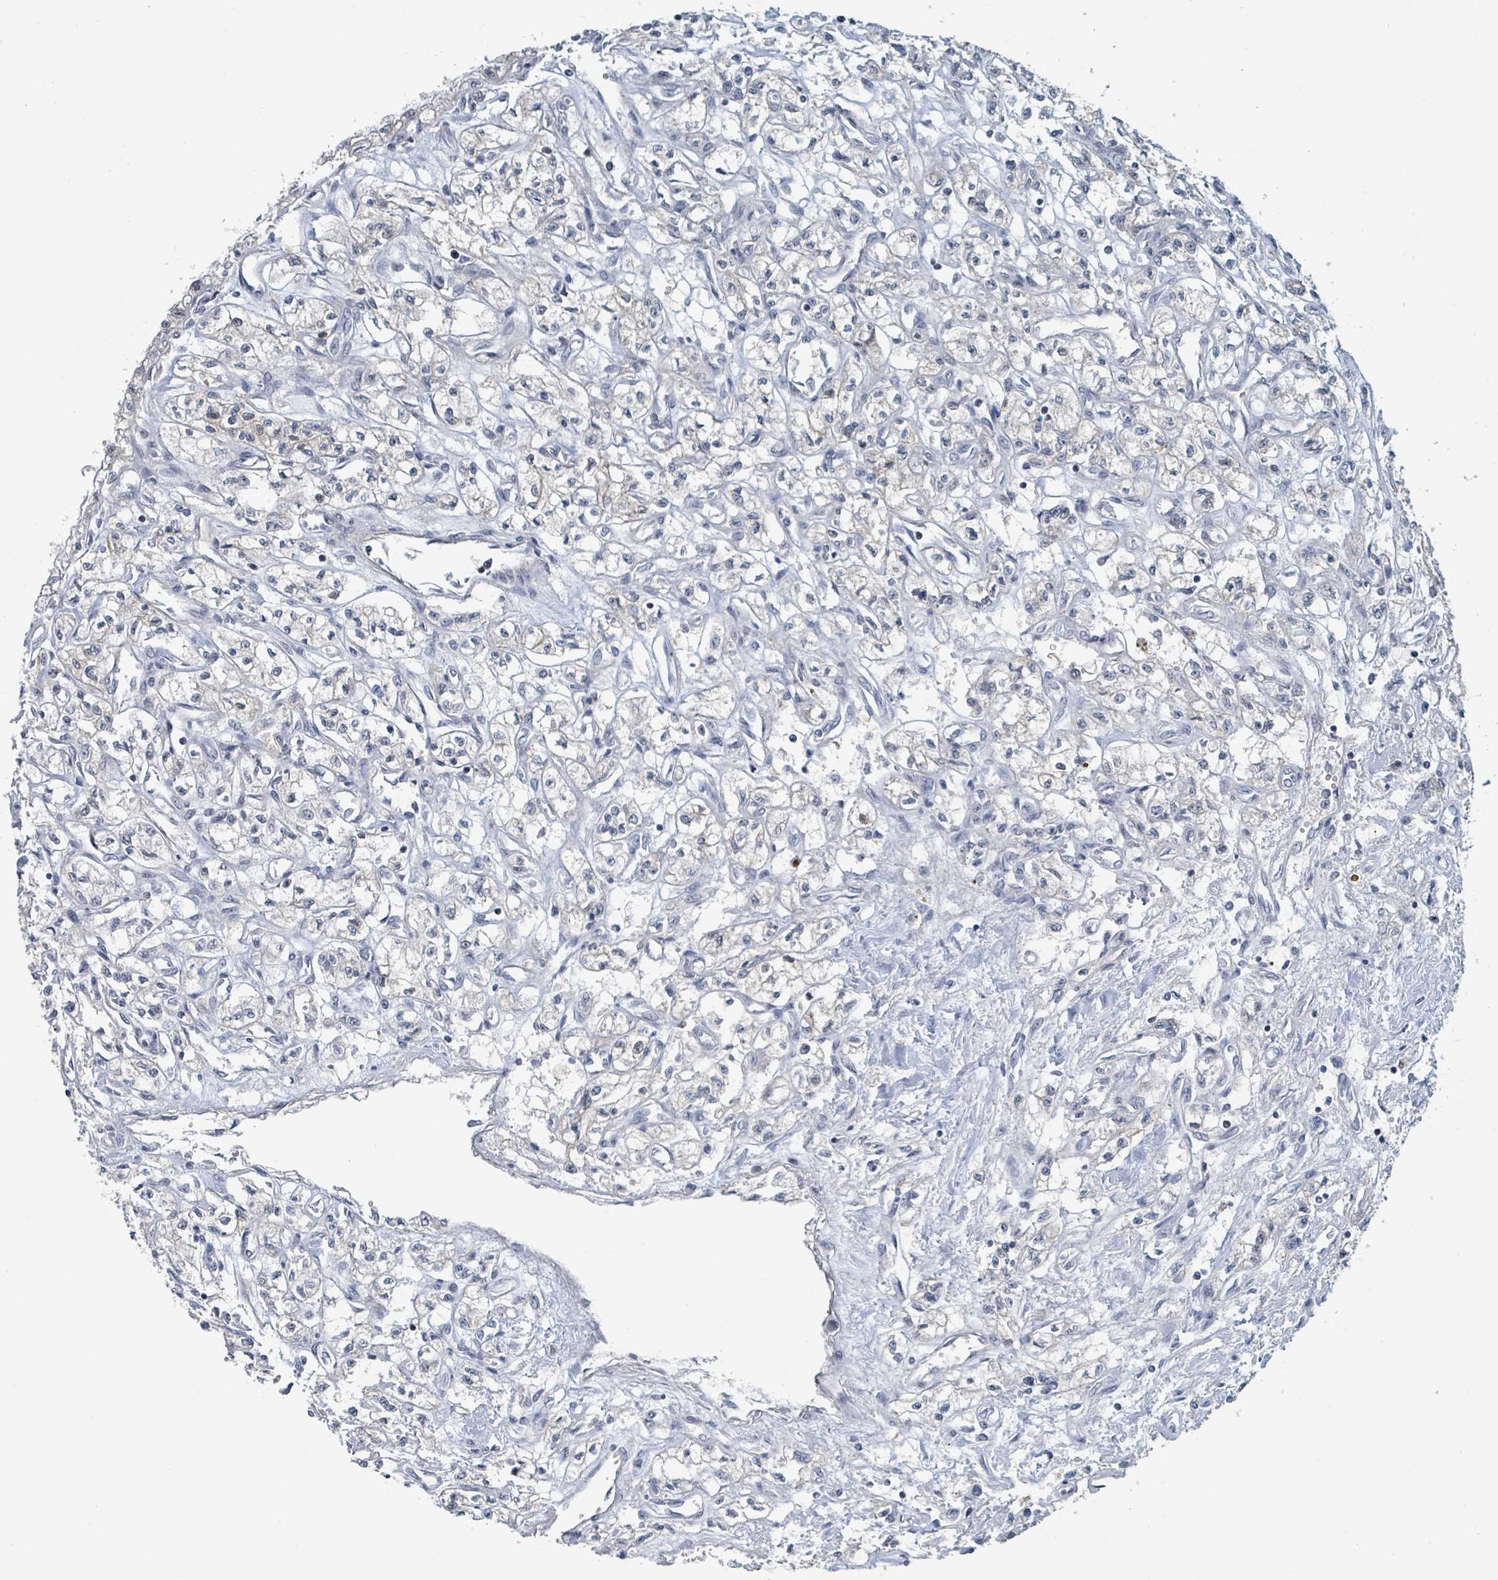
{"staining": {"intensity": "negative", "quantity": "none", "location": "none"}, "tissue": "renal cancer", "cell_type": "Tumor cells", "image_type": "cancer", "snomed": [{"axis": "morphology", "description": "Adenocarcinoma, NOS"}, {"axis": "topography", "description": "Kidney"}], "caption": "Immunohistochemical staining of human renal cancer (adenocarcinoma) displays no significant staining in tumor cells.", "gene": "ANKRD55", "patient": {"sex": "male", "age": 56}}